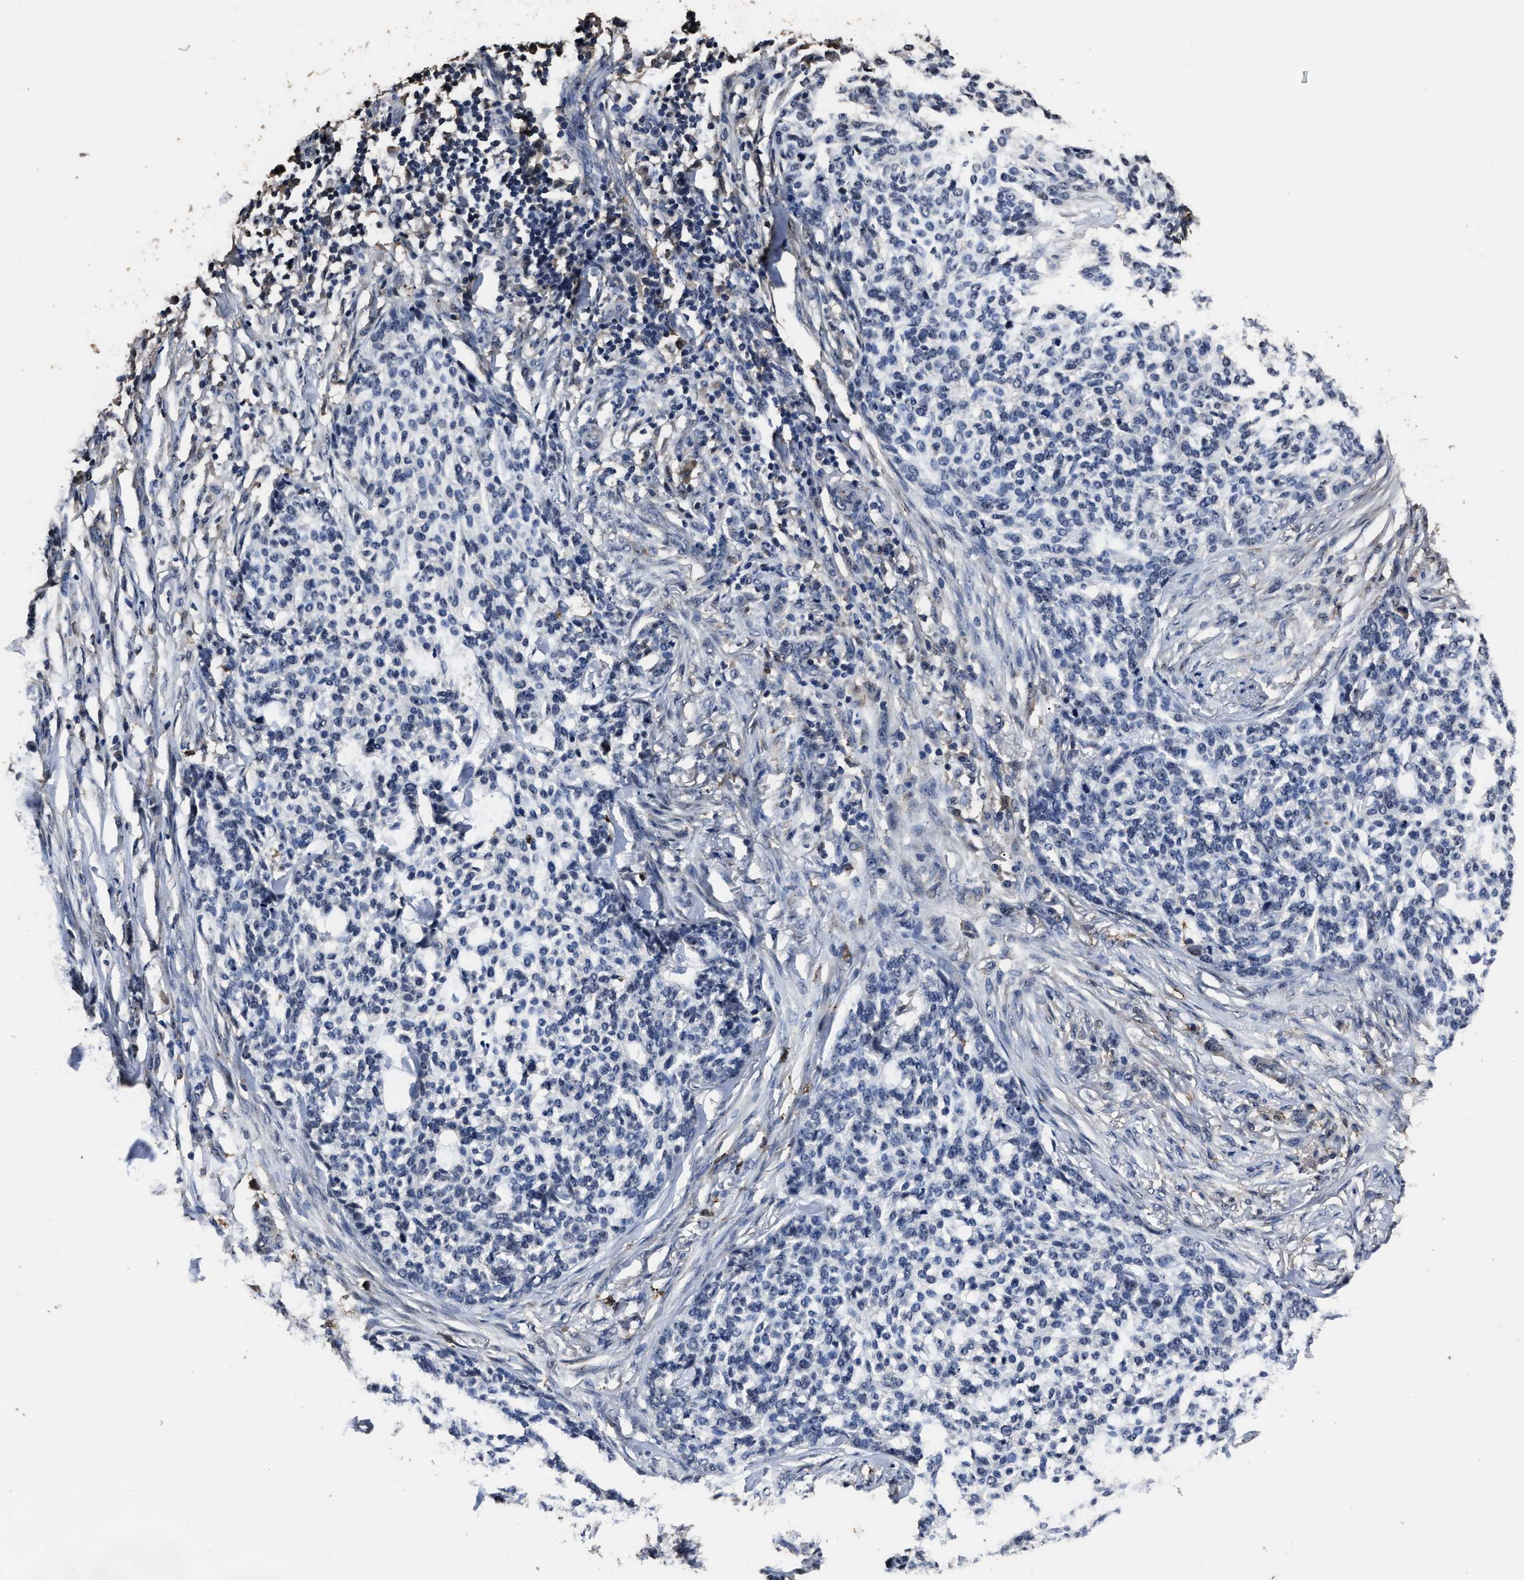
{"staining": {"intensity": "negative", "quantity": "none", "location": "none"}, "tissue": "skin cancer", "cell_type": "Tumor cells", "image_type": "cancer", "snomed": [{"axis": "morphology", "description": "Basal cell carcinoma"}, {"axis": "topography", "description": "Skin"}], "caption": "DAB immunohistochemical staining of basal cell carcinoma (skin) demonstrates no significant expression in tumor cells. (Brightfield microscopy of DAB IHC at high magnification).", "gene": "RSBN1L", "patient": {"sex": "female", "age": 64}}